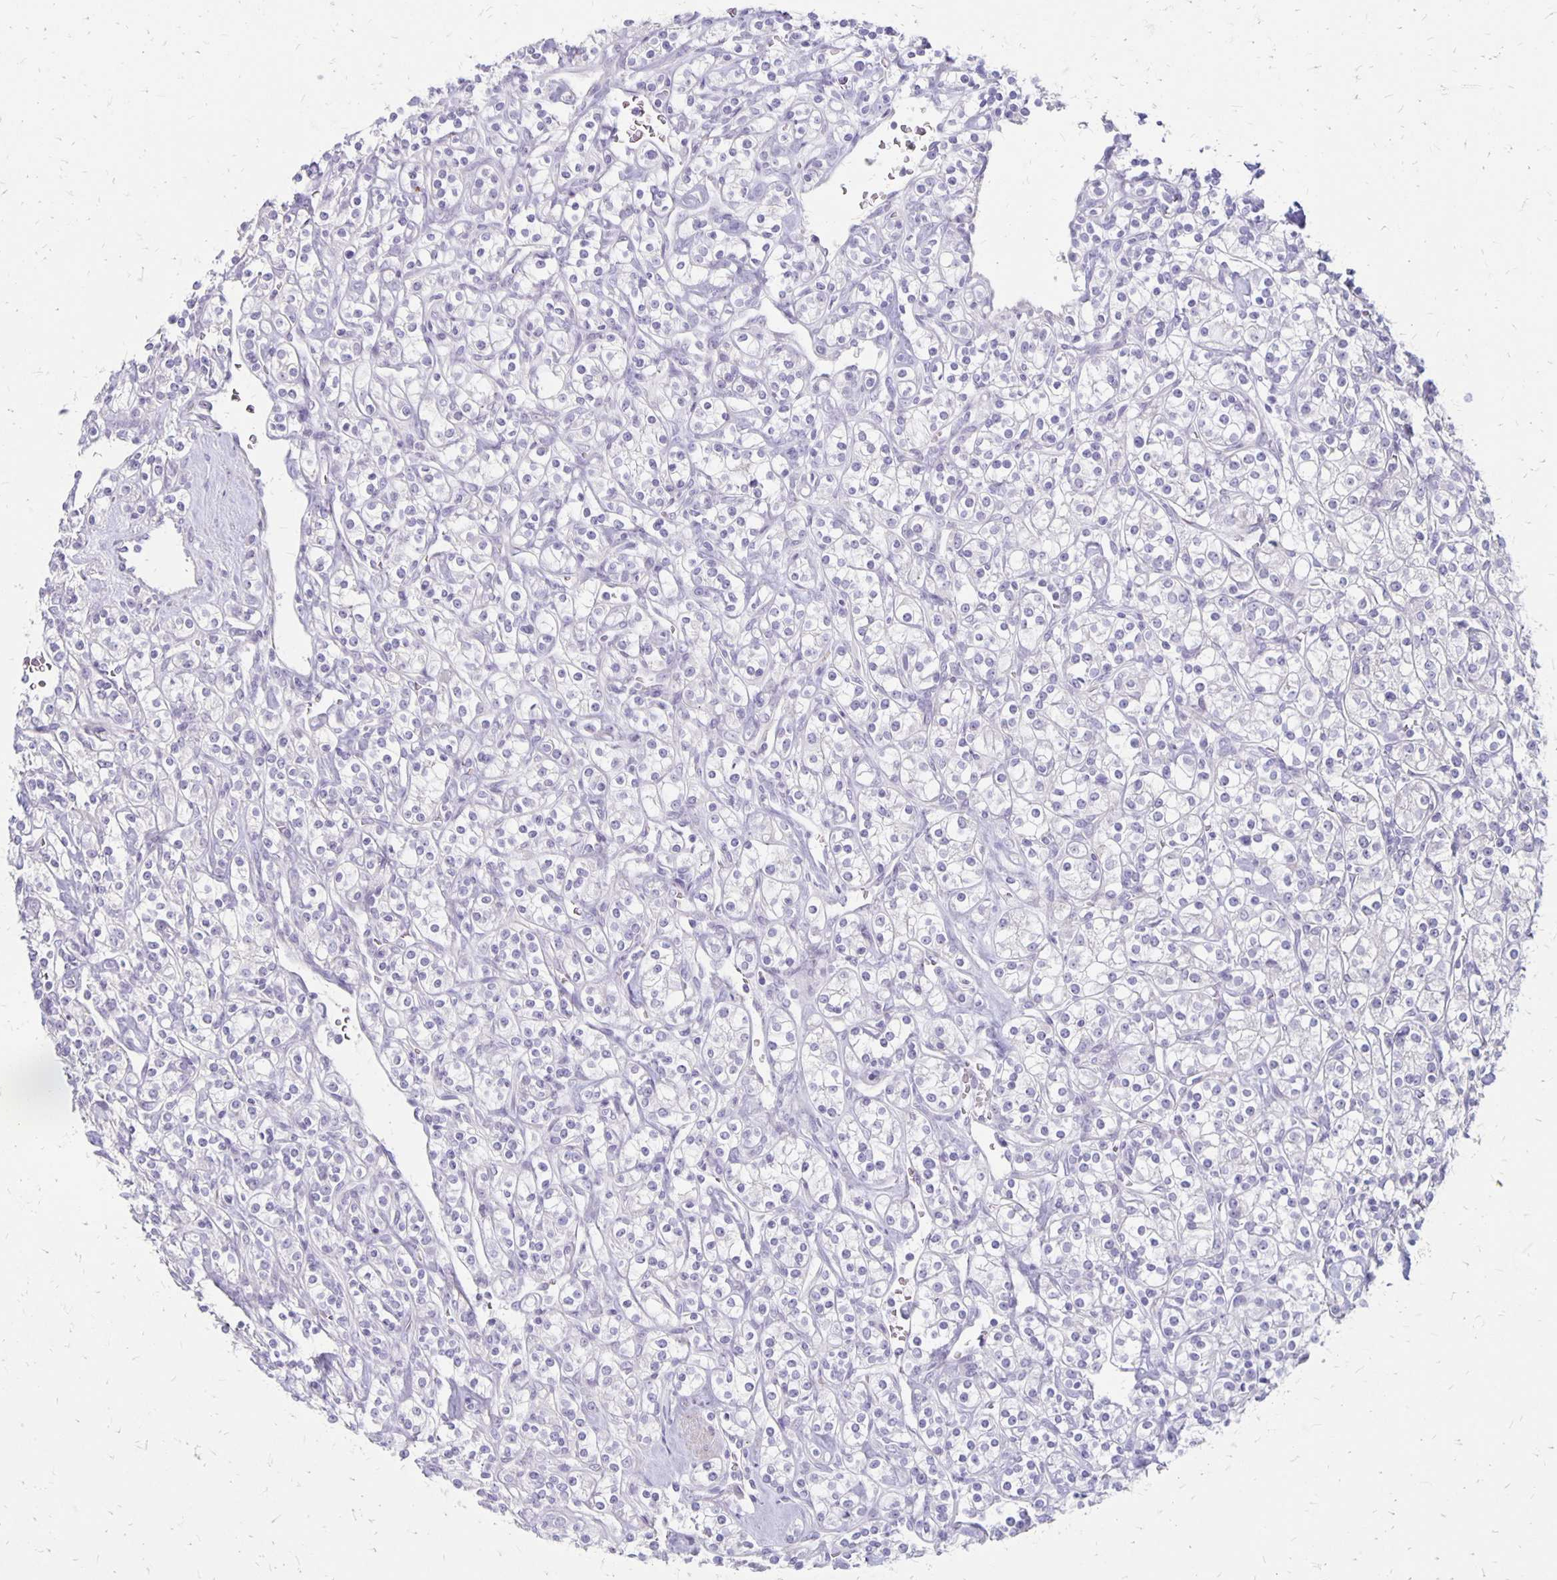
{"staining": {"intensity": "negative", "quantity": "none", "location": "none"}, "tissue": "renal cancer", "cell_type": "Tumor cells", "image_type": "cancer", "snomed": [{"axis": "morphology", "description": "Adenocarcinoma, NOS"}, {"axis": "topography", "description": "Kidney"}], "caption": "Tumor cells are negative for protein expression in human adenocarcinoma (renal).", "gene": "HOMER1", "patient": {"sex": "male", "age": 77}}